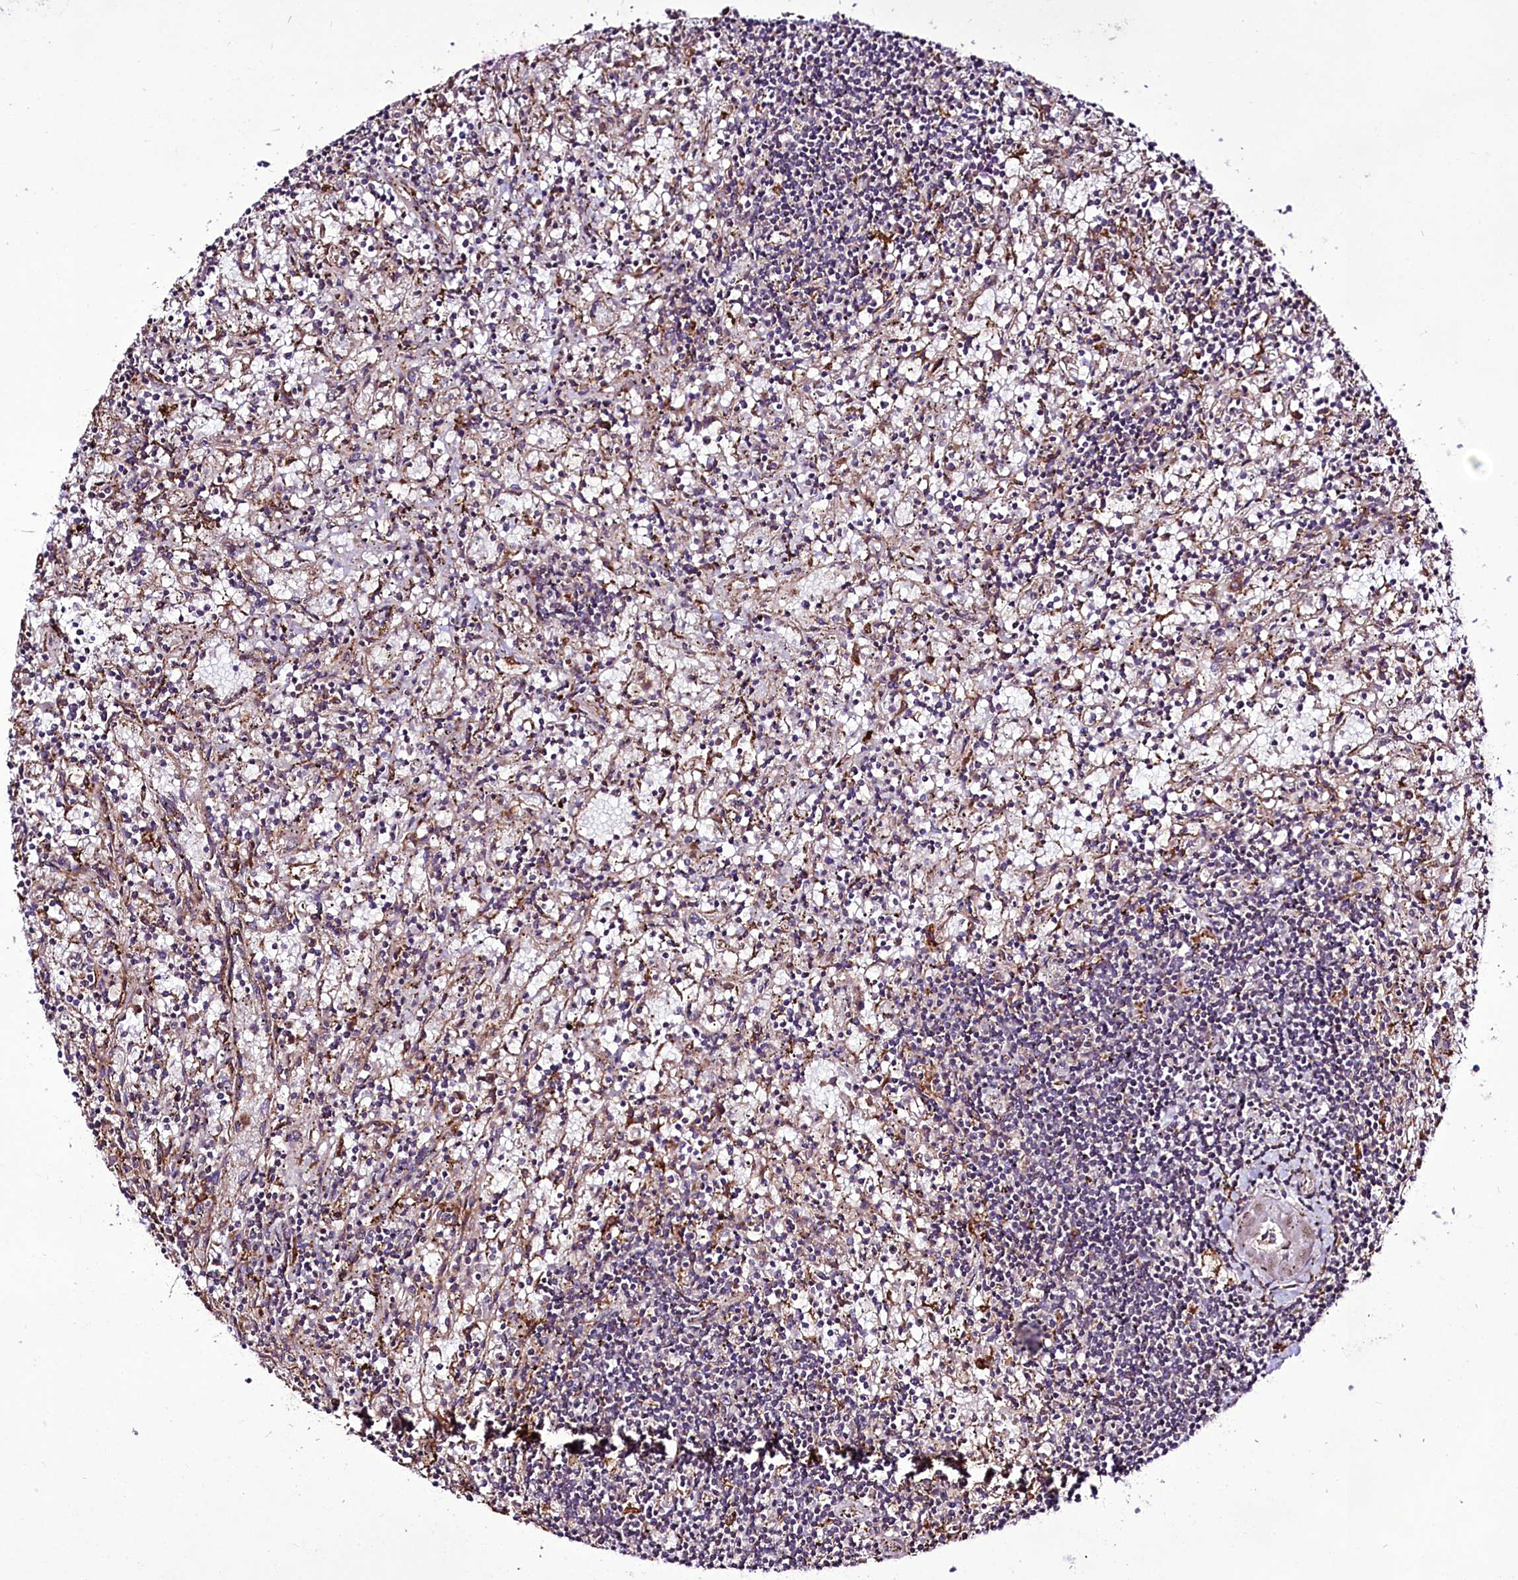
{"staining": {"intensity": "negative", "quantity": "none", "location": "none"}, "tissue": "lymphoma", "cell_type": "Tumor cells", "image_type": "cancer", "snomed": [{"axis": "morphology", "description": "Malignant lymphoma, non-Hodgkin's type, Low grade"}, {"axis": "topography", "description": "Spleen"}], "caption": "IHC image of lymphoma stained for a protein (brown), which exhibits no expression in tumor cells. (DAB (3,3'-diaminobenzidine) immunohistochemistry (IHC), high magnification).", "gene": "RSBN1", "patient": {"sex": "male", "age": 76}}